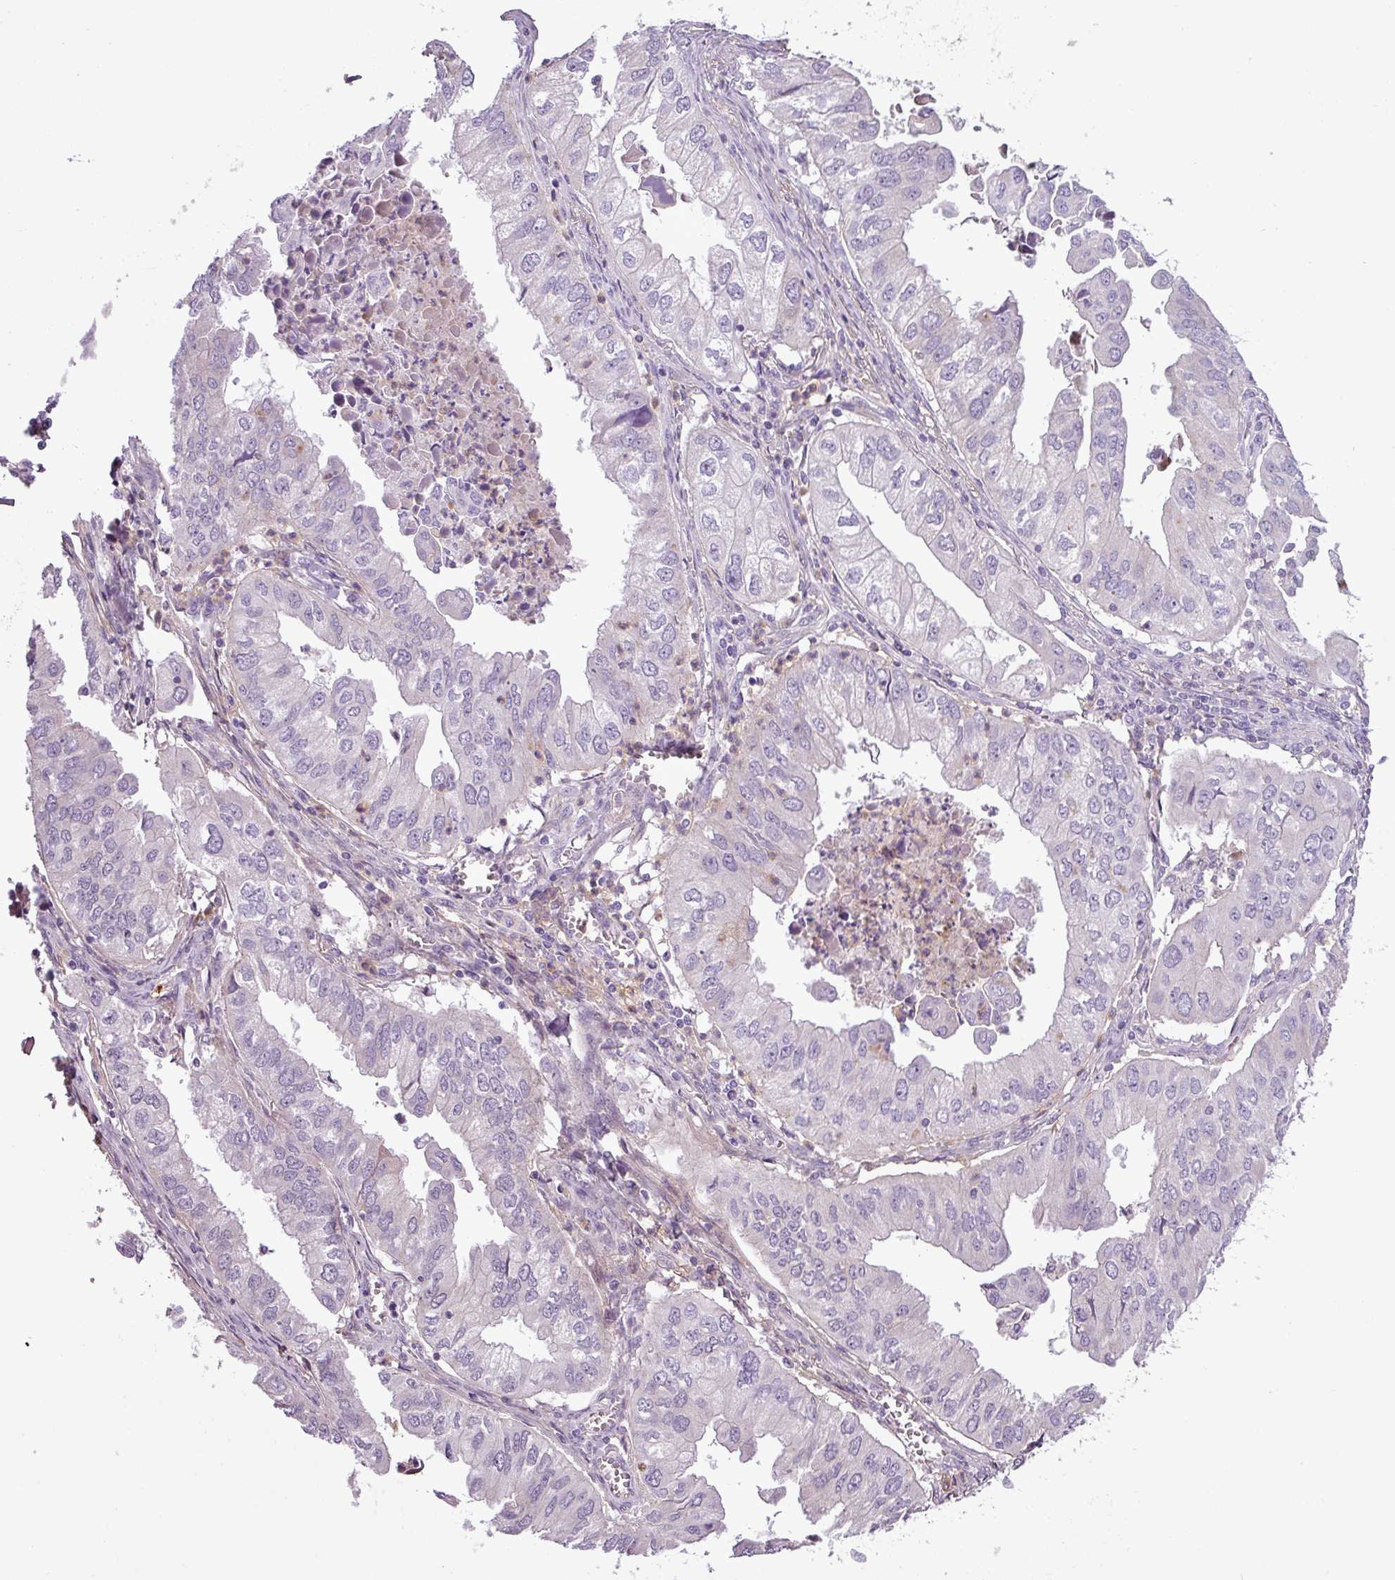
{"staining": {"intensity": "negative", "quantity": "none", "location": "none"}, "tissue": "lung cancer", "cell_type": "Tumor cells", "image_type": "cancer", "snomed": [{"axis": "morphology", "description": "Adenocarcinoma, NOS"}, {"axis": "topography", "description": "Lung"}], "caption": "Lung cancer stained for a protein using immunohistochemistry (IHC) reveals no positivity tumor cells.", "gene": "C4B", "patient": {"sex": "male", "age": 48}}